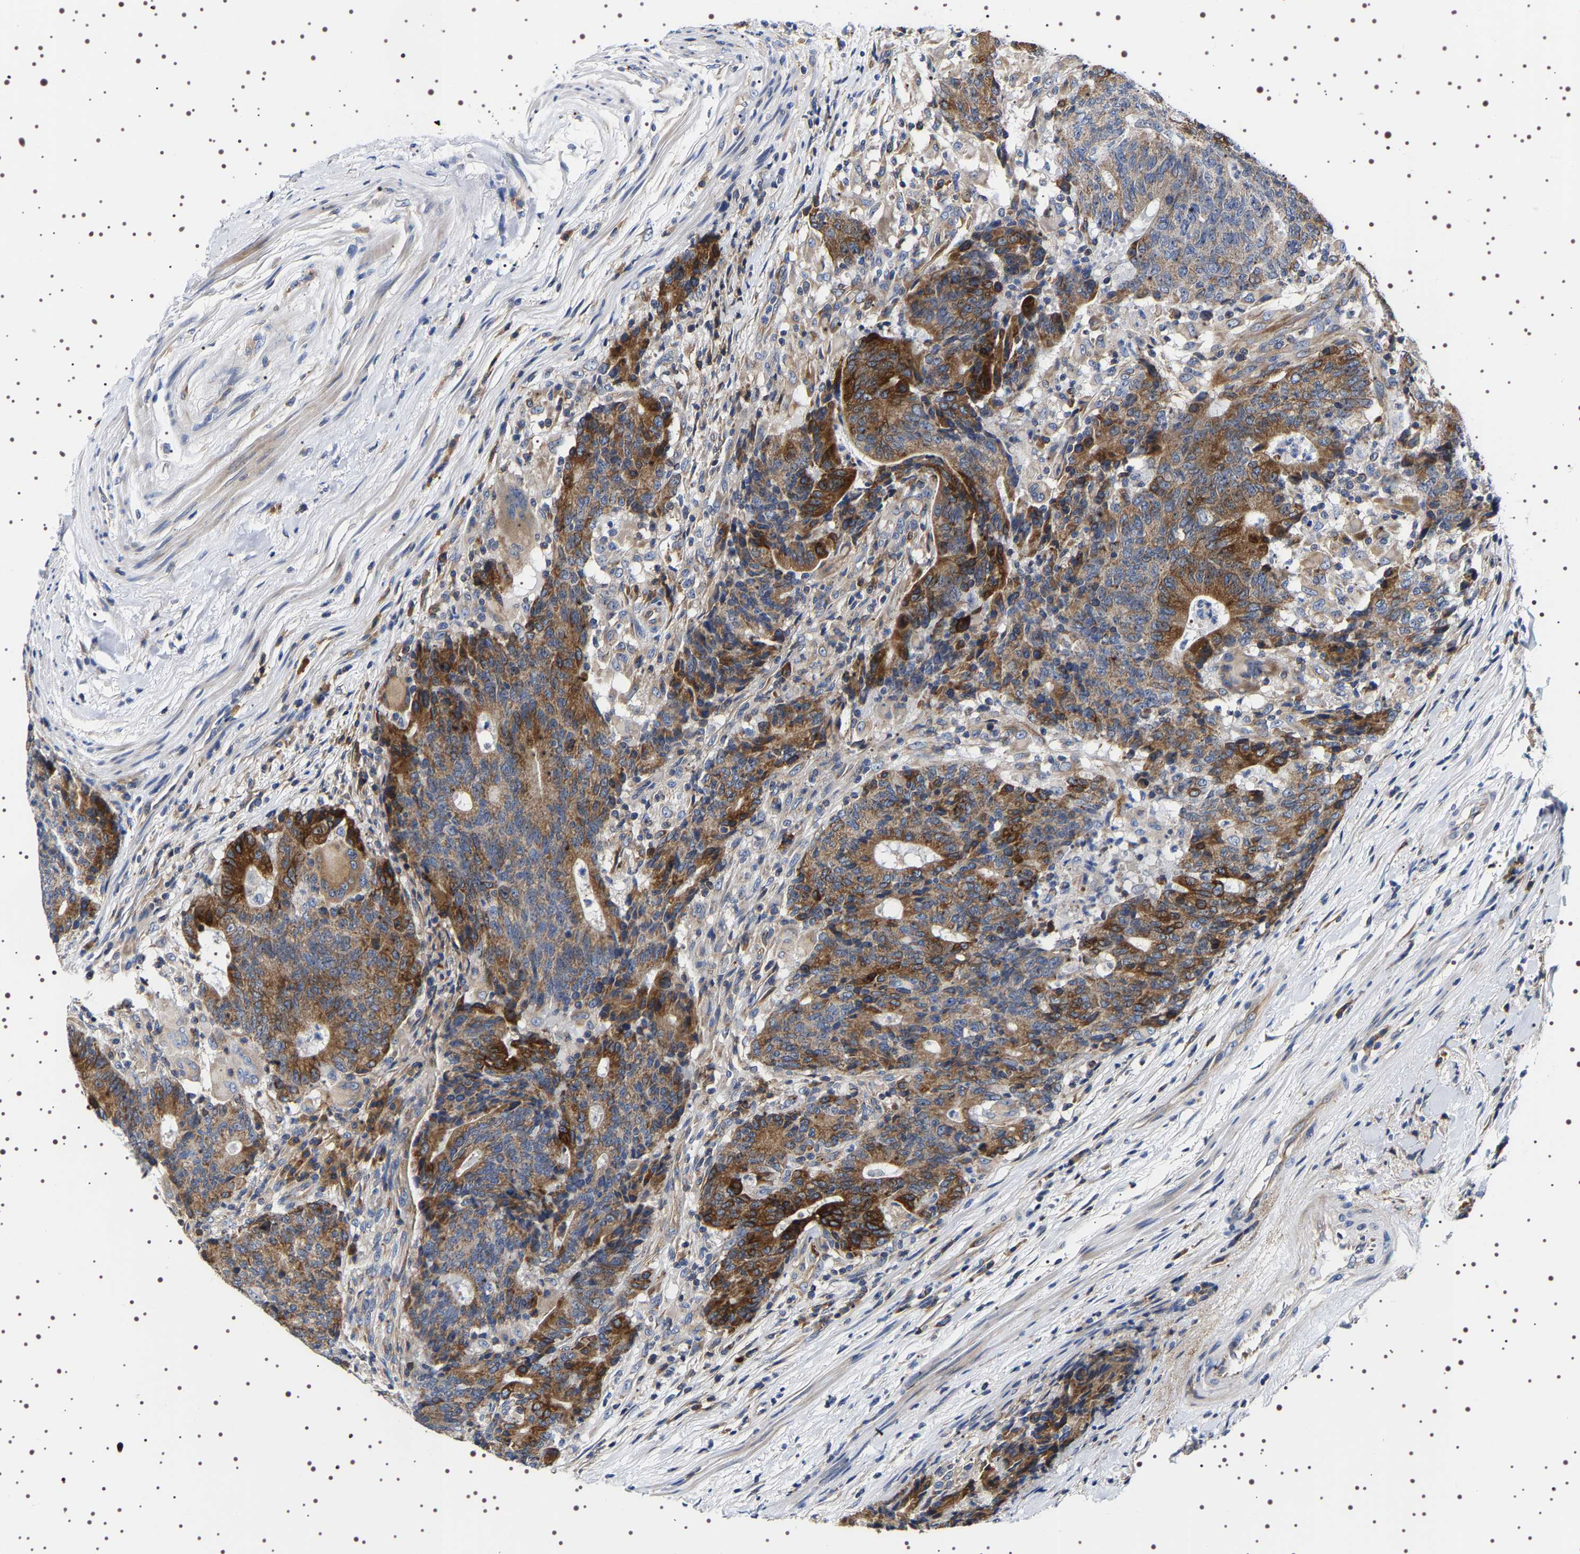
{"staining": {"intensity": "moderate", "quantity": ">75%", "location": "cytoplasmic/membranous"}, "tissue": "colorectal cancer", "cell_type": "Tumor cells", "image_type": "cancer", "snomed": [{"axis": "morphology", "description": "Normal tissue, NOS"}, {"axis": "morphology", "description": "Adenocarcinoma, NOS"}, {"axis": "topography", "description": "Colon"}], "caption": "Immunohistochemical staining of colorectal adenocarcinoma reveals moderate cytoplasmic/membranous protein staining in approximately >75% of tumor cells.", "gene": "SQLE", "patient": {"sex": "female", "age": 75}}